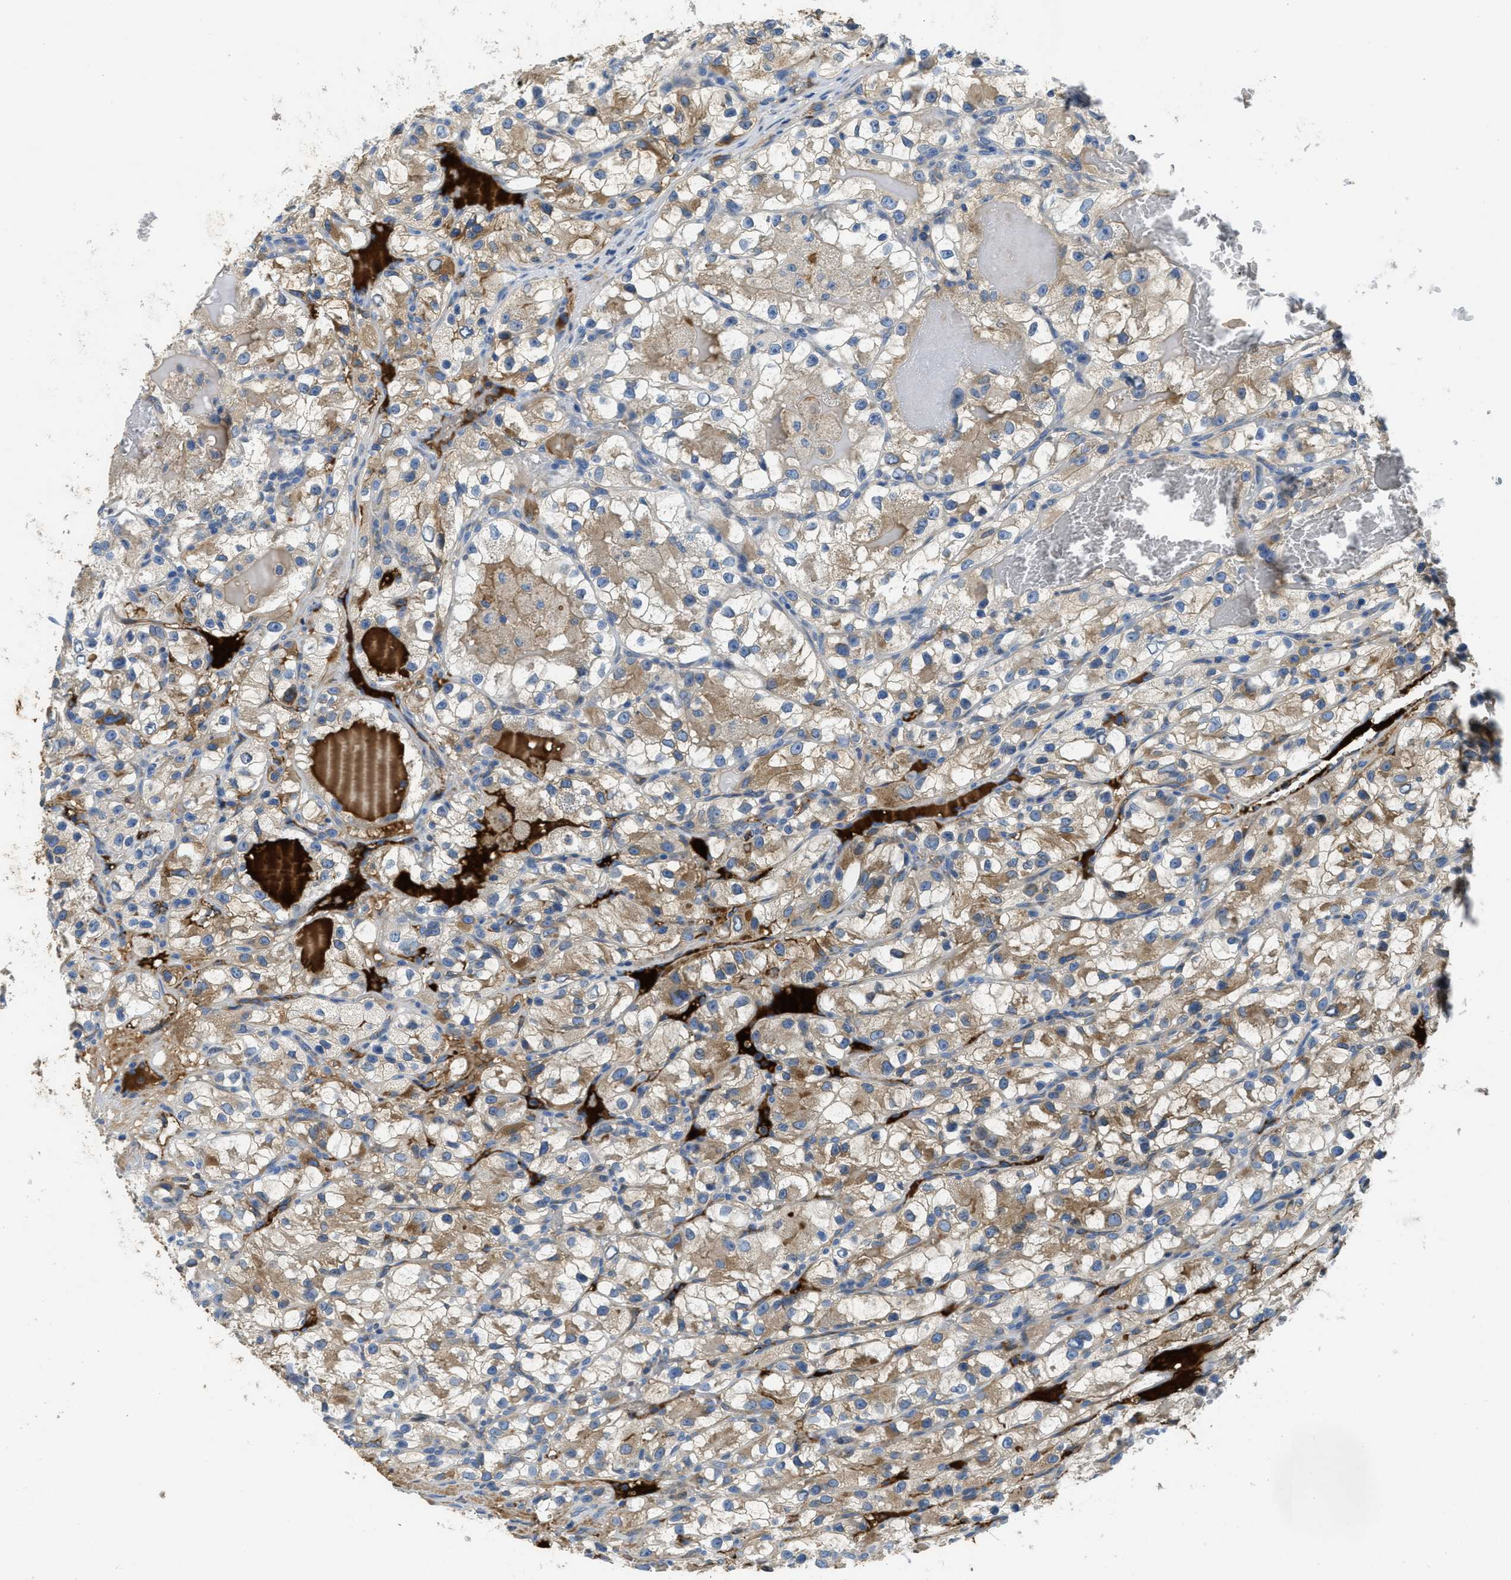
{"staining": {"intensity": "weak", "quantity": "25%-75%", "location": "cytoplasmic/membranous"}, "tissue": "renal cancer", "cell_type": "Tumor cells", "image_type": "cancer", "snomed": [{"axis": "morphology", "description": "Adenocarcinoma, NOS"}, {"axis": "topography", "description": "Kidney"}], "caption": "The photomicrograph reveals staining of adenocarcinoma (renal), revealing weak cytoplasmic/membranous protein staining (brown color) within tumor cells. (brown staining indicates protein expression, while blue staining denotes nuclei).", "gene": "MPDU1", "patient": {"sex": "female", "age": 57}}